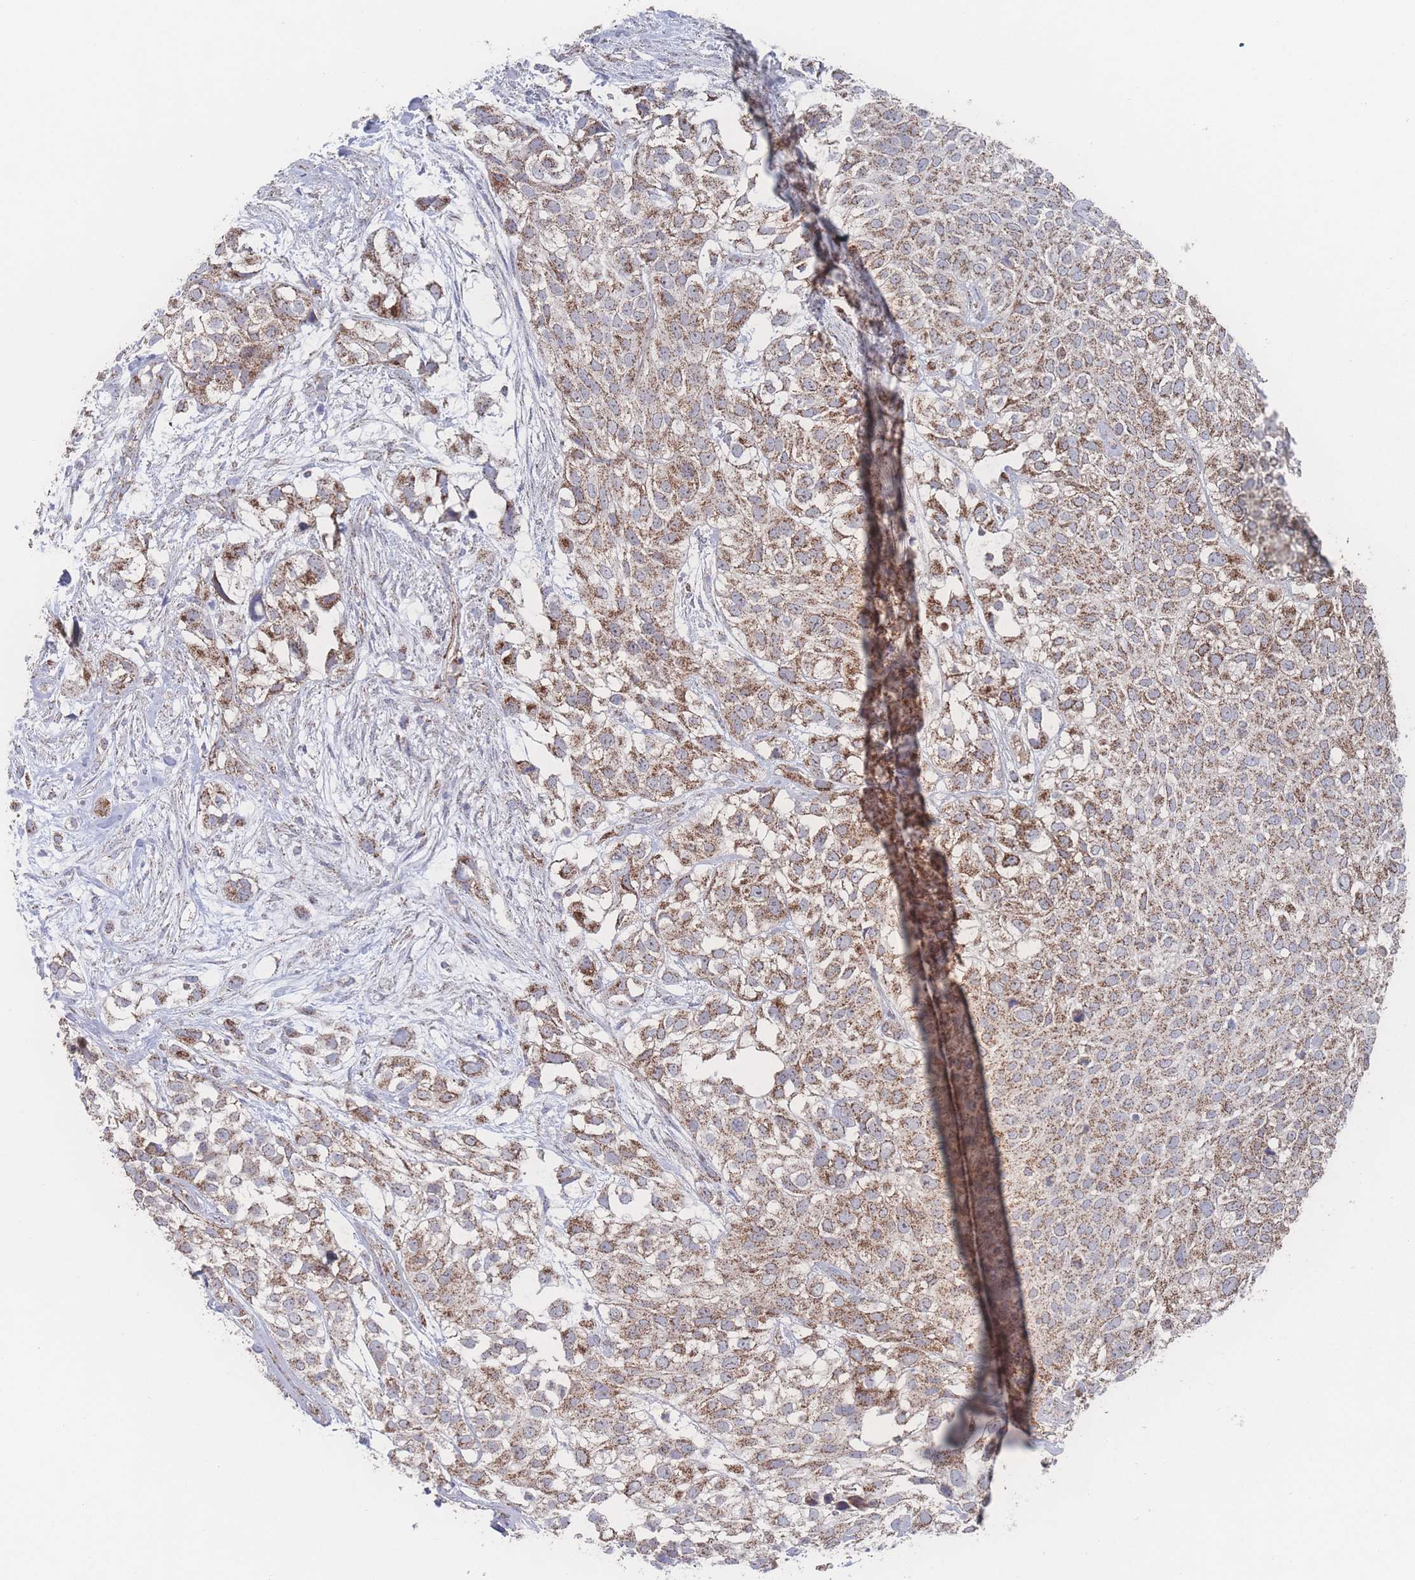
{"staining": {"intensity": "moderate", "quantity": ">75%", "location": "cytoplasmic/membranous"}, "tissue": "urothelial cancer", "cell_type": "Tumor cells", "image_type": "cancer", "snomed": [{"axis": "morphology", "description": "Urothelial carcinoma, High grade"}, {"axis": "topography", "description": "Urinary bladder"}], "caption": "There is medium levels of moderate cytoplasmic/membranous expression in tumor cells of urothelial carcinoma (high-grade), as demonstrated by immunohistochemical staining (brown color).", "gene": "PEX14", "patient": {"sex": "male", "age": 56}}